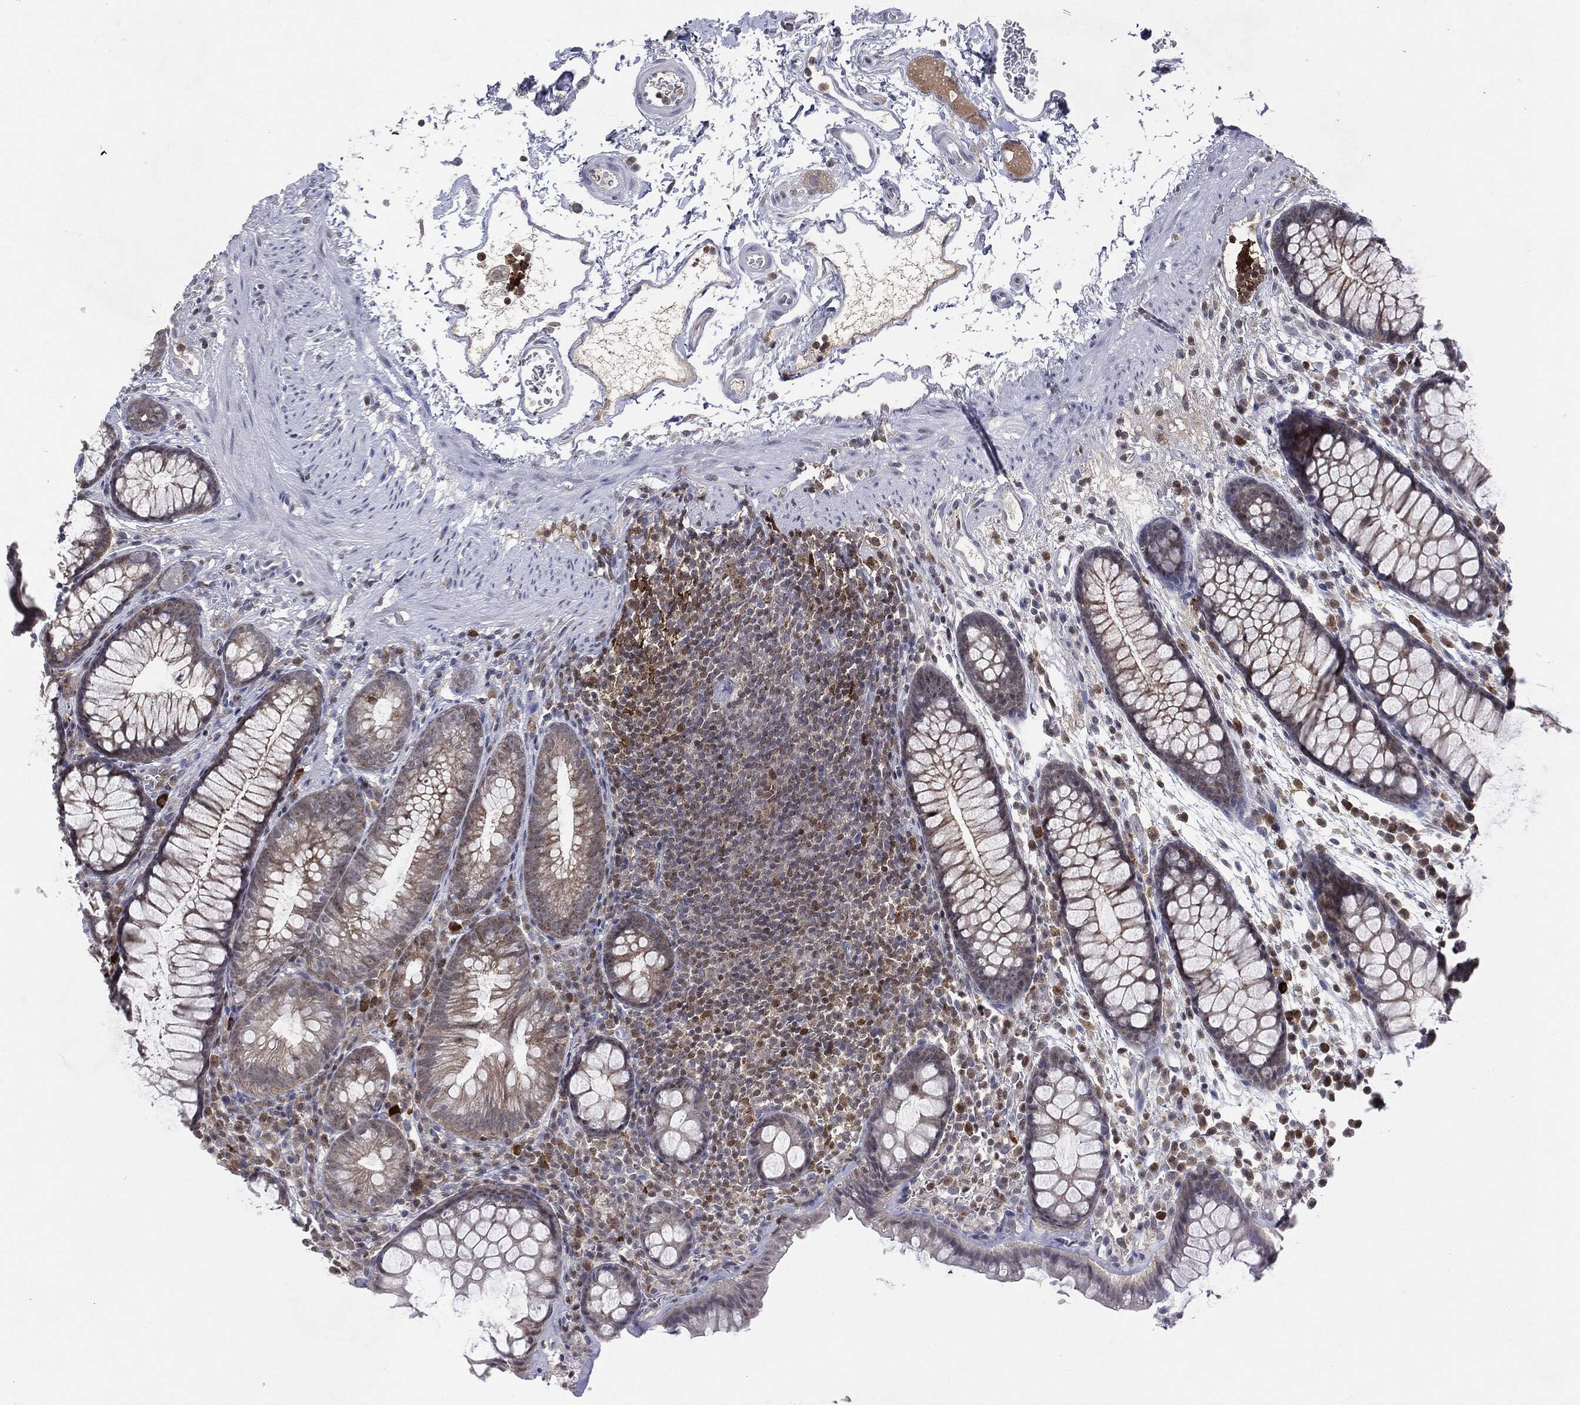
{"staining": {"intensity": "negative", "quantity": "none", "location": "none"}, "tissue": "colon", "cell_type": "Endothelial cells", "image_type": "normal", "snomed": [{"axis": "morphology", "description": "Normal tissue, NOS"}, {"axis": "topography", "description": "Colon"}], "caption": "Histopathology image shows no protein staining in endothelial cells of unremarkable colon.", "gene": "KIF2C", "patient": {"sex": "male", "age": 76}}